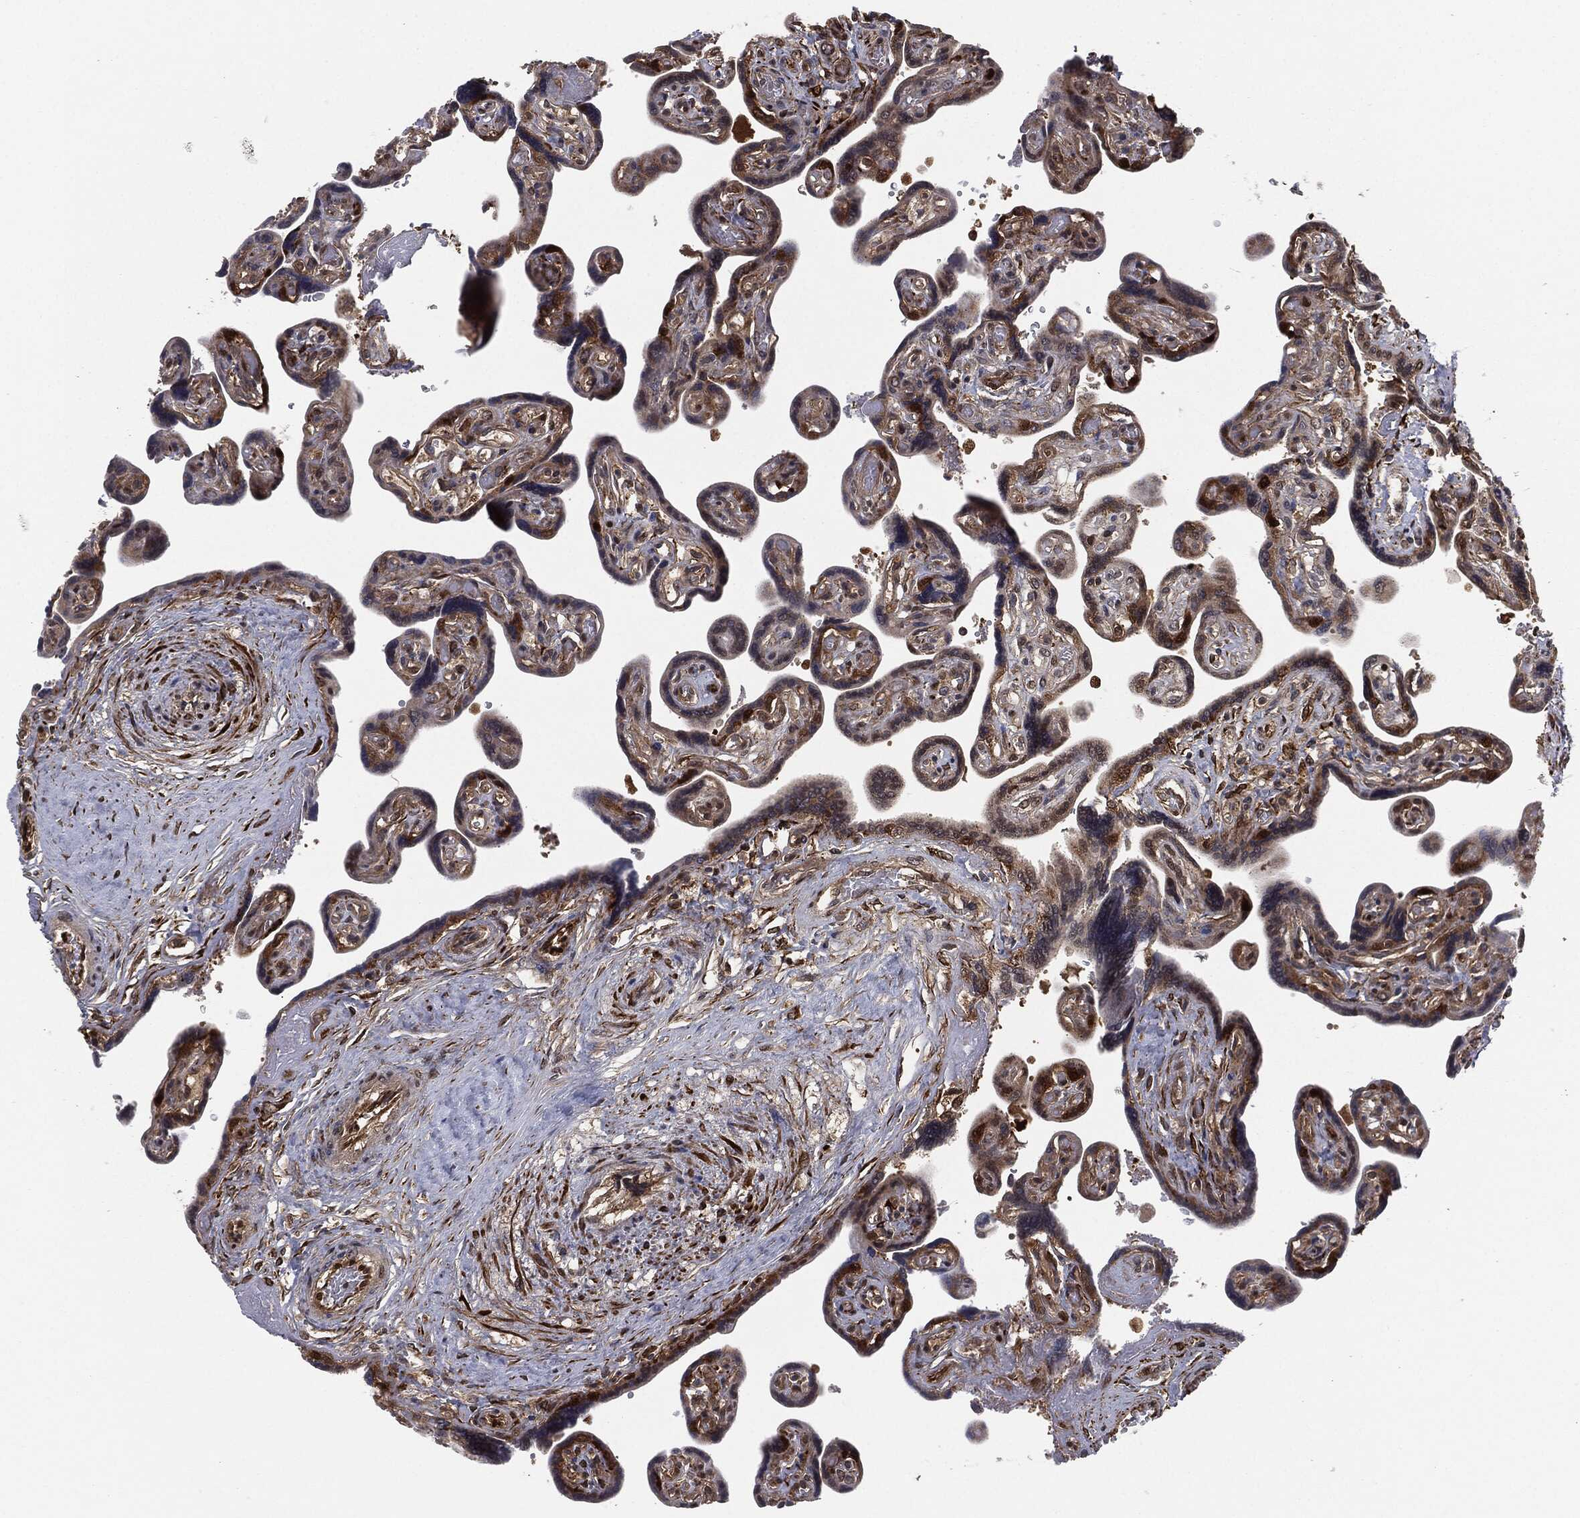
{"staining": {"intensity": "moderate", "quantity": "25%-75%", "location": "nuclear"}, "tissue": "placenta", "cell_type": "Decidual cells", "image_type": "normal", "snomed": [{"axis": "morphology", "description": "Normal tissue, NOS"}, {"axis": "topography", "description": "Placenta"}], "caption": "Placenta stained with a brown dye demonstrates moderate nuclear positive expression in about 25%-75% of decidual cells.", "gene": "CAPRIN2", "patient": {"sex": "female", "age": 32}}